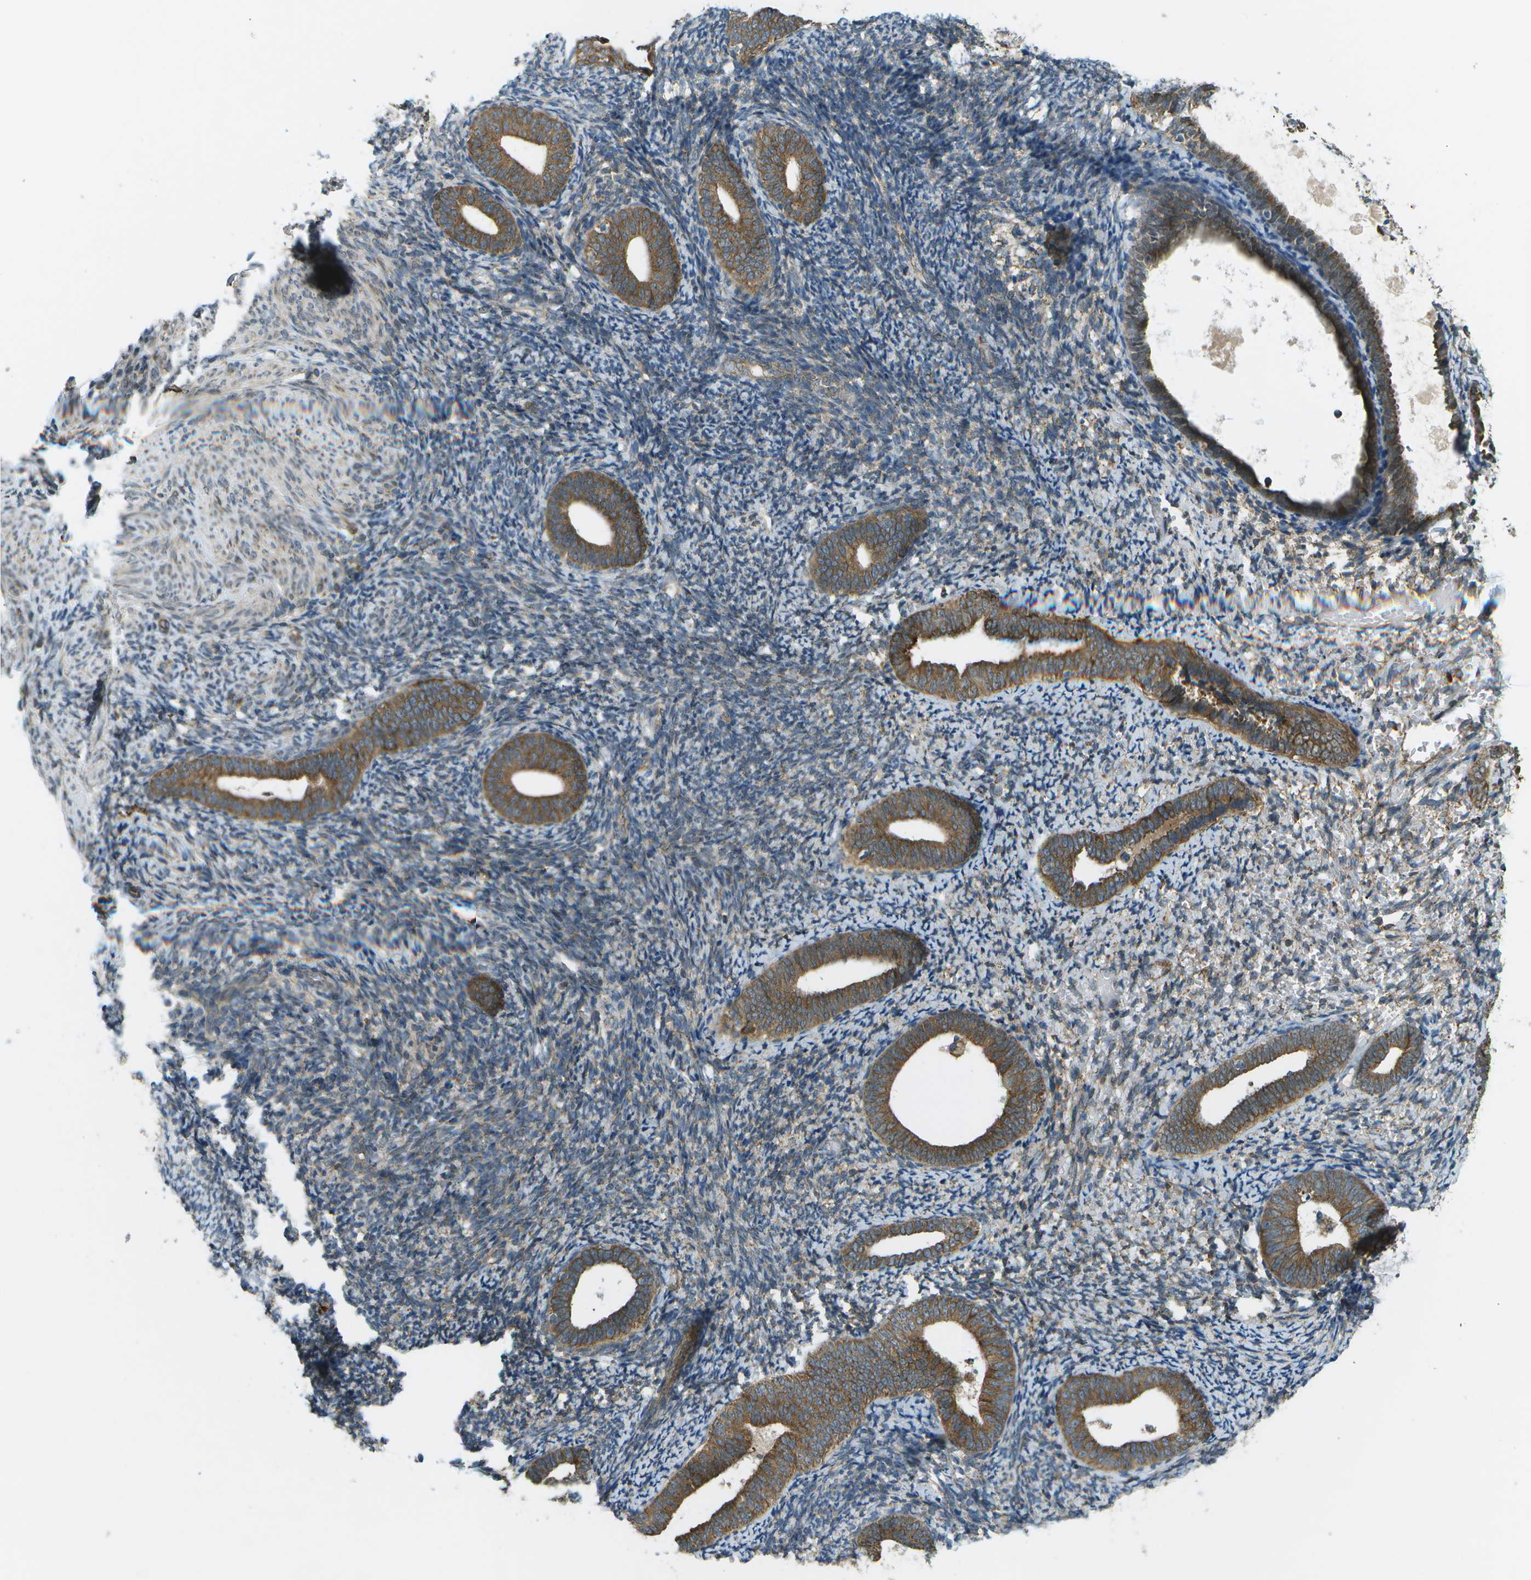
{"staining": {"intensity": "negative", "quantity": "none", "location": "none"}, "tissue": "endometrium", "cell_type": "Cells in endometrial stroma", "image_type": "normal", "snomed": [{"axis": "morphology", "description": "Normal tissue, NOS"}, {"axis": "topography", "description": "Endometrium"}], "caption": "Normal endometrium was stained to show a protein in brown. There is no significant staining in cells in endometrial stroma. (DAB (3,3'-diaminobenzidine) IHC visualized using brightfield microscopy, high magnification).", "gene": "USP30", "patient": {"sex": "female", "age": 66}}